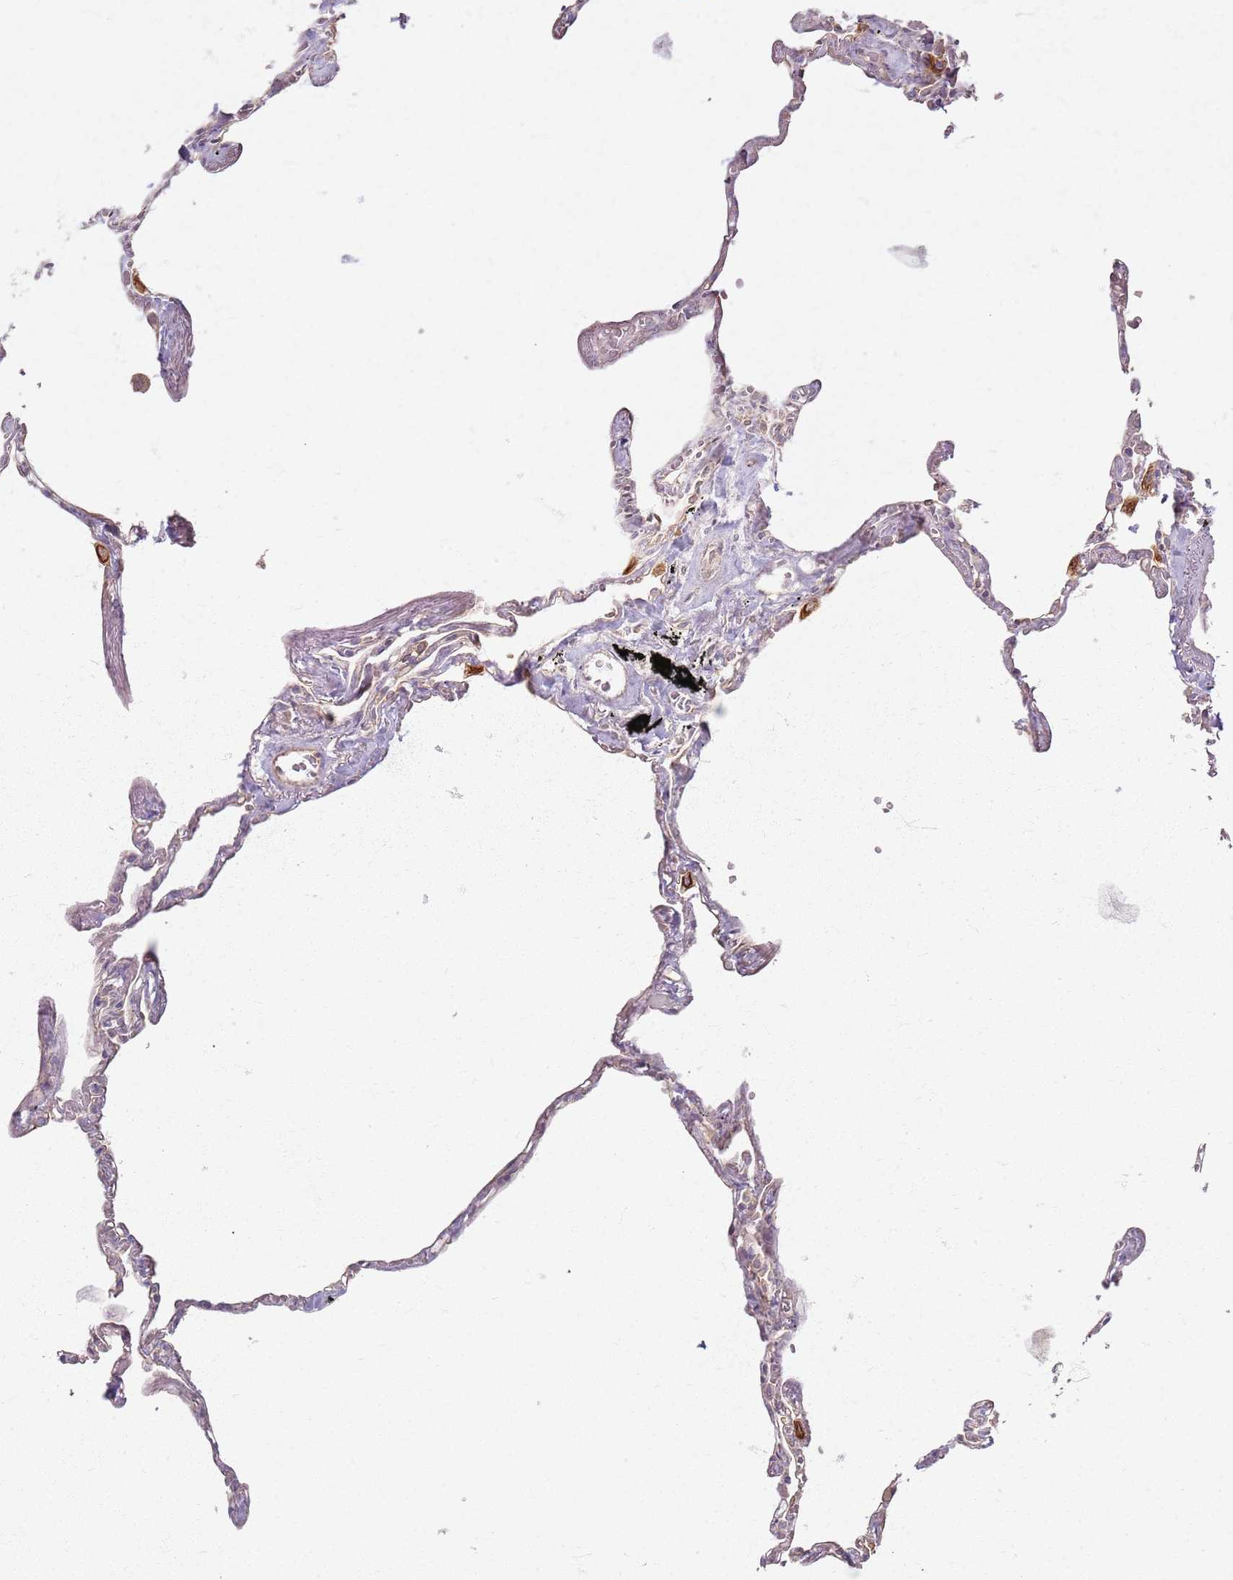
{"staining": {"intensity": "weak", "quantity": "<25%", "location": "cytoplasmic/membranous"}, "tissue": "lung", "cell_type": "Alveolar cells", "image_type": "normal", "snomed": [{"axis": "morphology", "description": "Normal tissue, NOS"}, {"axis": "topography", "description": "Lung"}], "caption": "Alveolar cells are negative for brown protein staining in unremarkable lung. Brightfield microscopy of immunohistochemistry (IHC) stained with DAB (3,3'-diaminobenzidine) (brown) and hematoxylin (blue), captured at high magnification.", "gene": "KCNA5", "patient": {"sex": "female", "age": 67}}